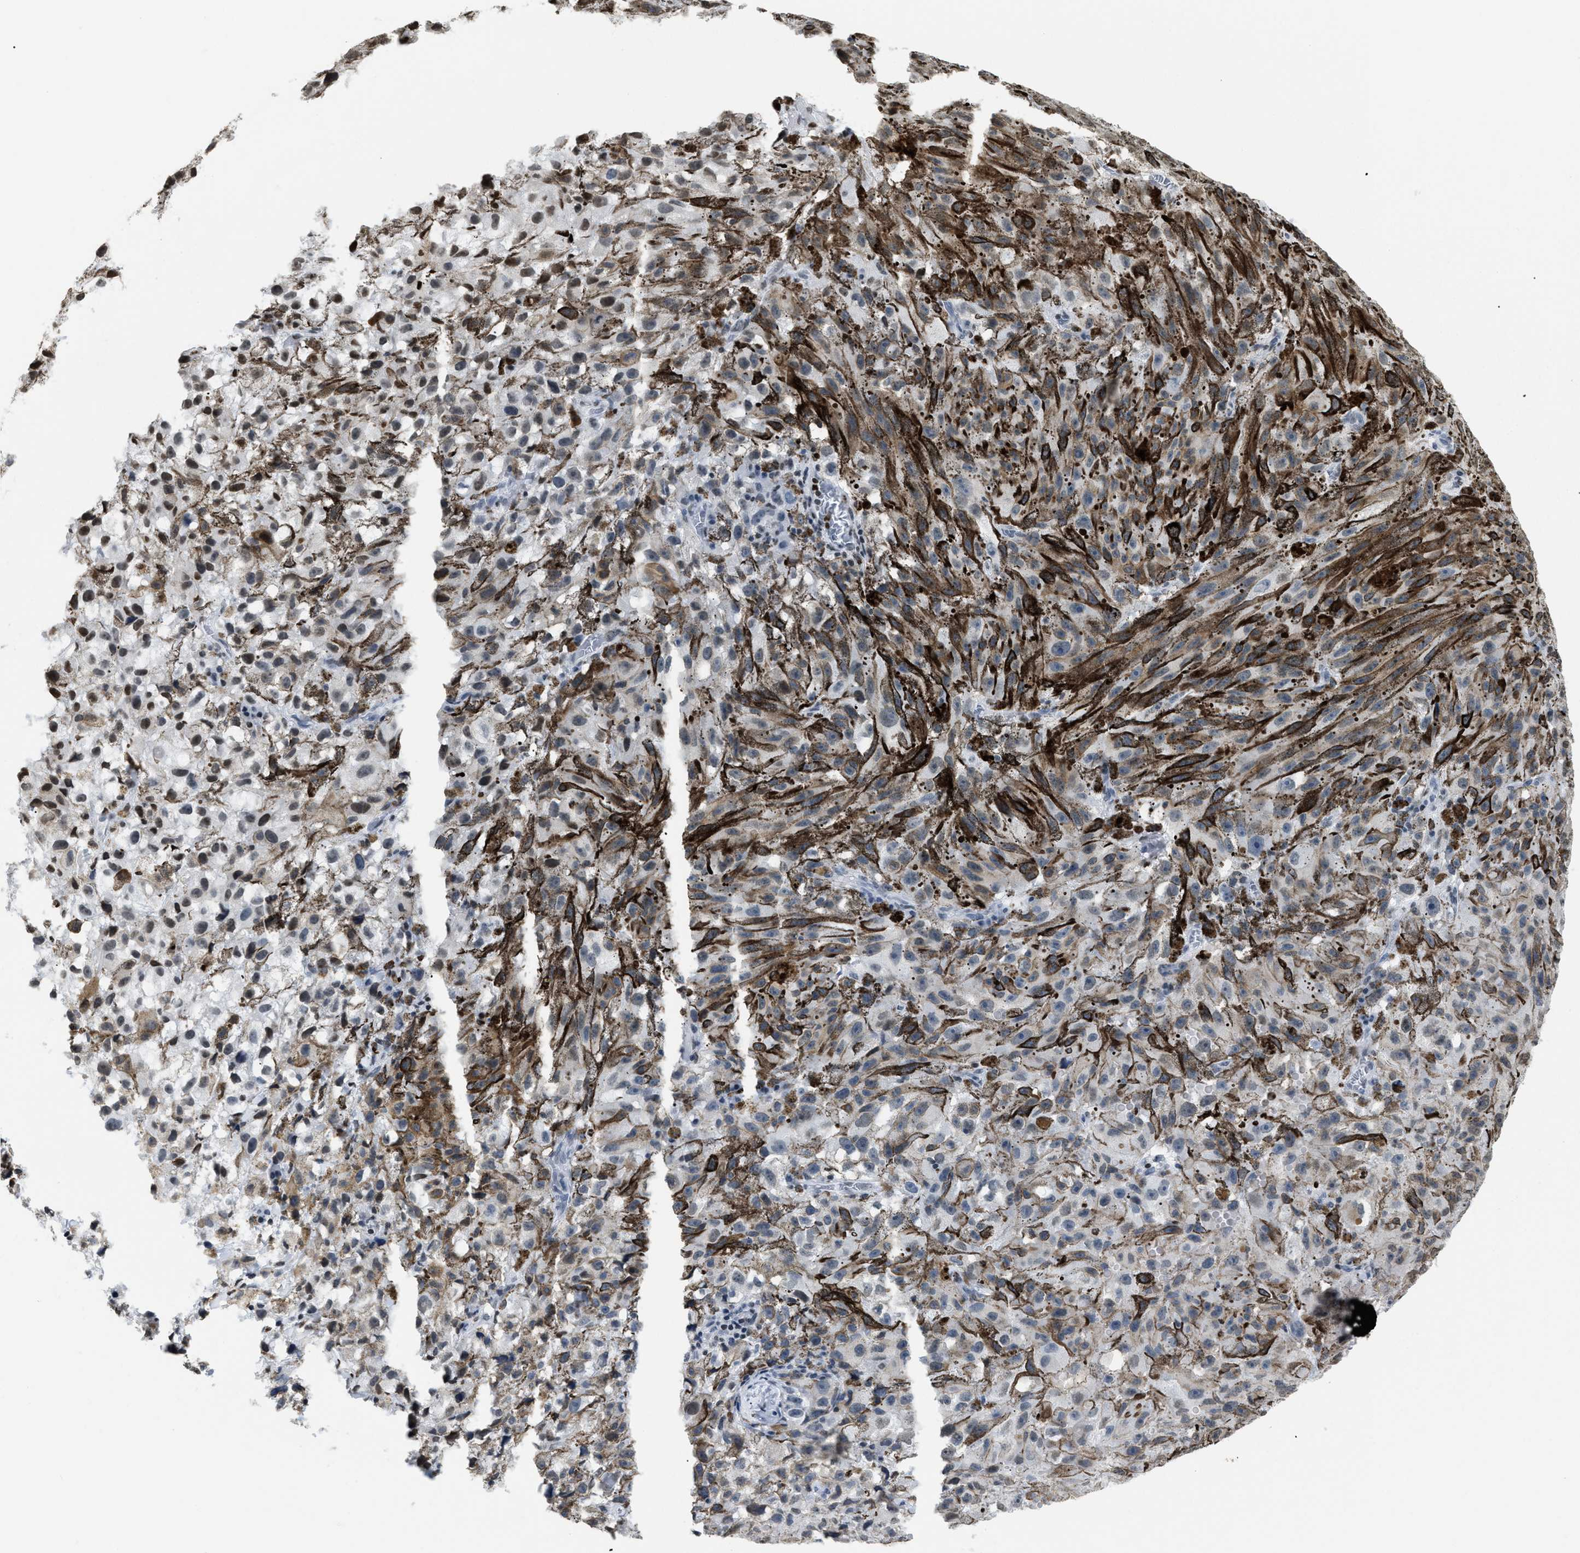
{"staining": {"intensity": "moderate", "quantity": "<25%", "location": "cytoplasmic/membranous"}, "tissue": "melanoma", "cell_type": "Tumor cells", "image_type": "cancer", "snomed": [{"axis": "morphology", "description": "Malignant melanoma, NOS"}, {"axis": "topography", "description": "Skin"}], "caption": "Malignant melanoma stained for a protein exhibits moderate cytoplasmic/membranous positivity in tumor cells. (Stains: DAB (3,3'-diaminobenzidine) in brown, nuclei in blue, Microscopy: brightfield microscopy at high magnification).", "gene": "HMGN2", "patient": {"sex": "female", "age": 104}}